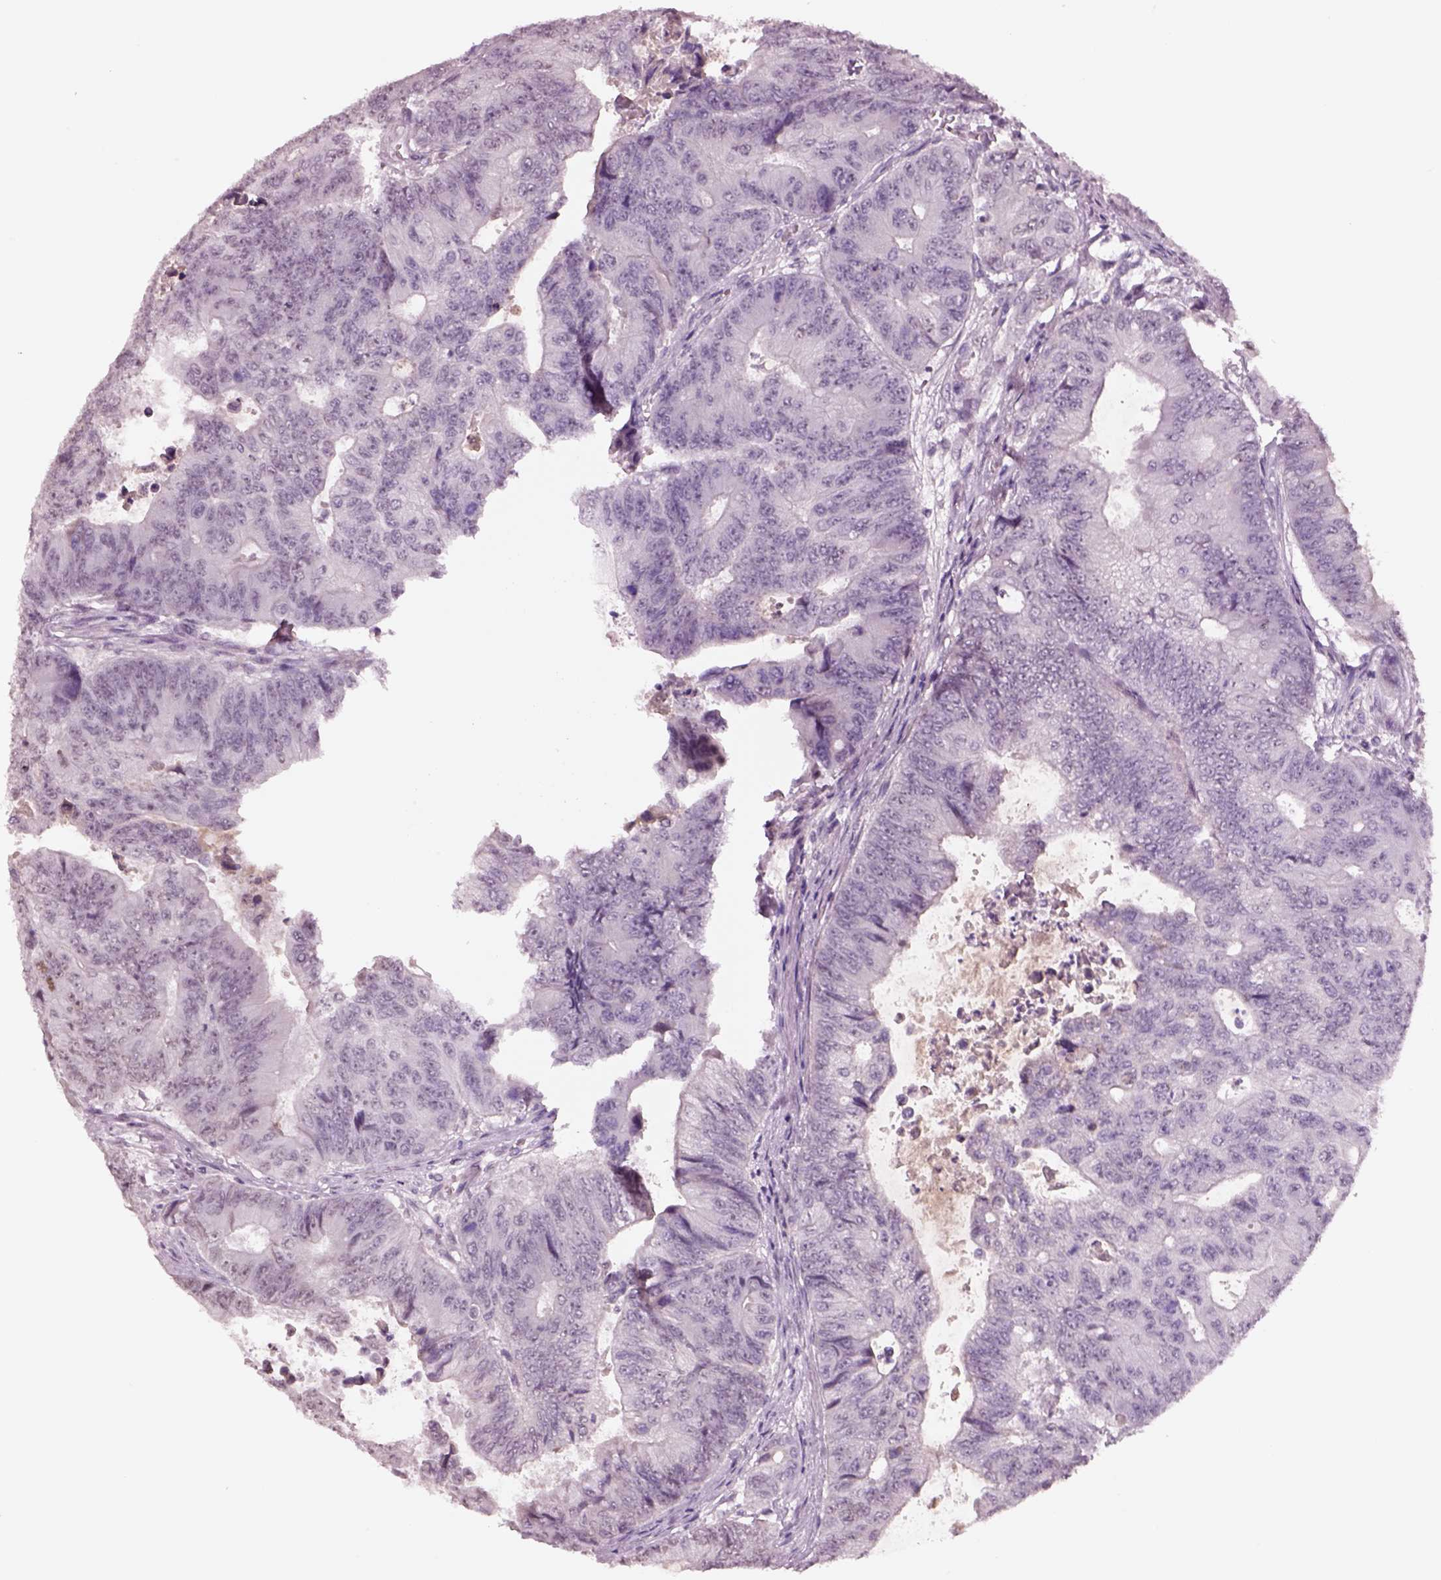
{"staining": {"intensity": "negative", "quantity": "none", "location": "none"}, "tissue": "colorectal cancer", "cell_type": "Tumor cells", "image_type": "cancer", "snomed": [{"axis": "morphology", "description": "Adenocarcinoma, NOS"}, {"axis": "topography", "description": "Colon"}], "caption": "An image of human adenocarcinoma (colorectal) is negative for staining in tumor cells.", "gene": "SEPHS1", "patient": {"sex": "female", "age": 48}}